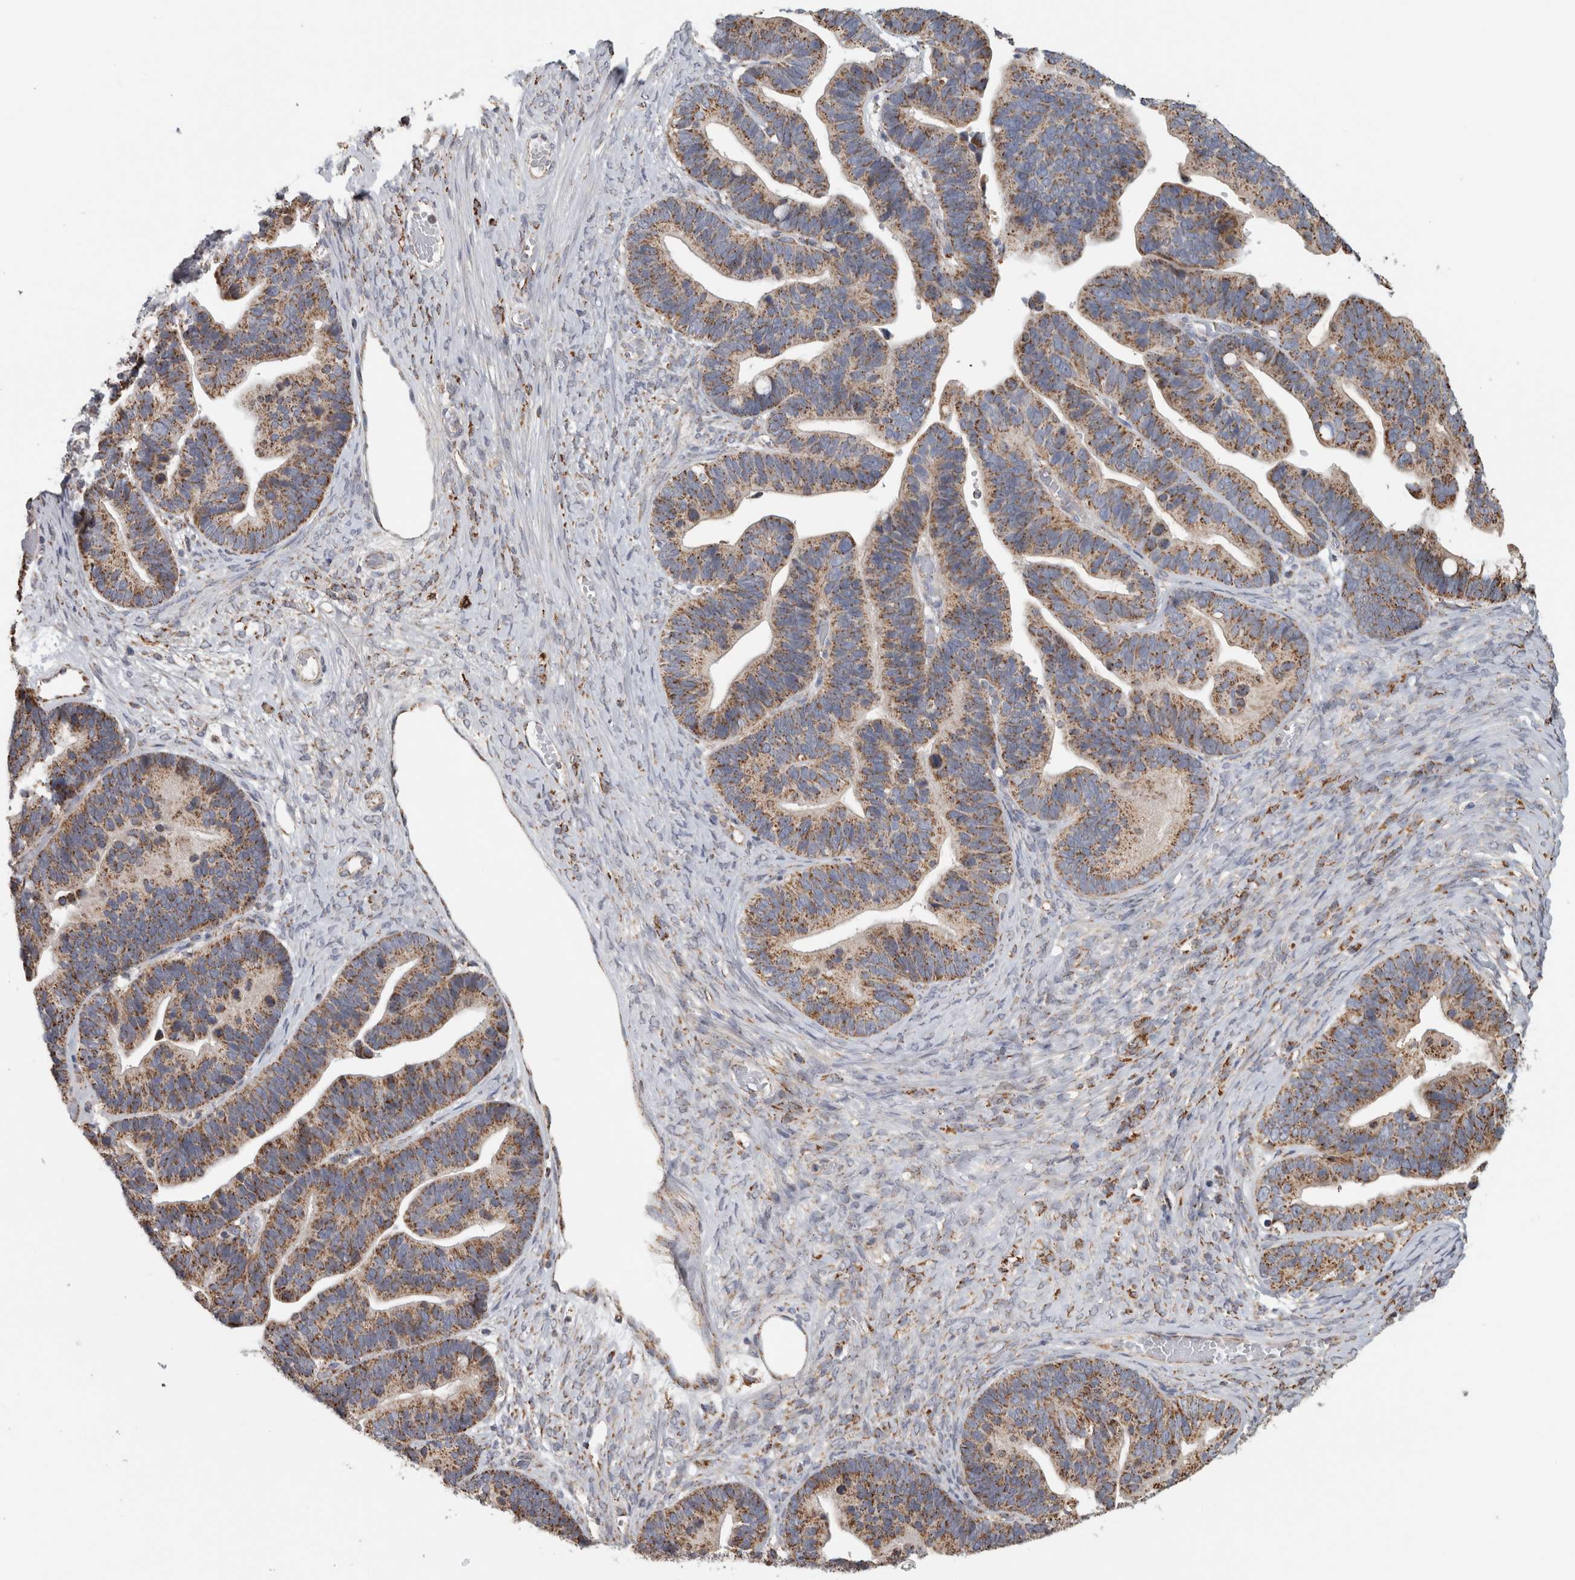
{"staining": {"intensity": "moderate", "quantity": ">75%", "location": "cytoplasmic/membranous"}, "tissue": "ovarian cancer", "cell_type": "Tumor cells", "image_type": "cancer", "snomed": [{"axis": "morphology", "description": "Cystadenocarcinoma, serous, NOS"}, {"axis": "topography", "description": "Ovary"}], "caption": "This is an image of immunohistochemistry staining of serous cystadenocarcinoma (ovarian), which shows moderate positivity in the cytoplasmic/membranous of tumor cells.", "gene": "ST8SIA1", "patient": {"sex": "female", "age": 56}}